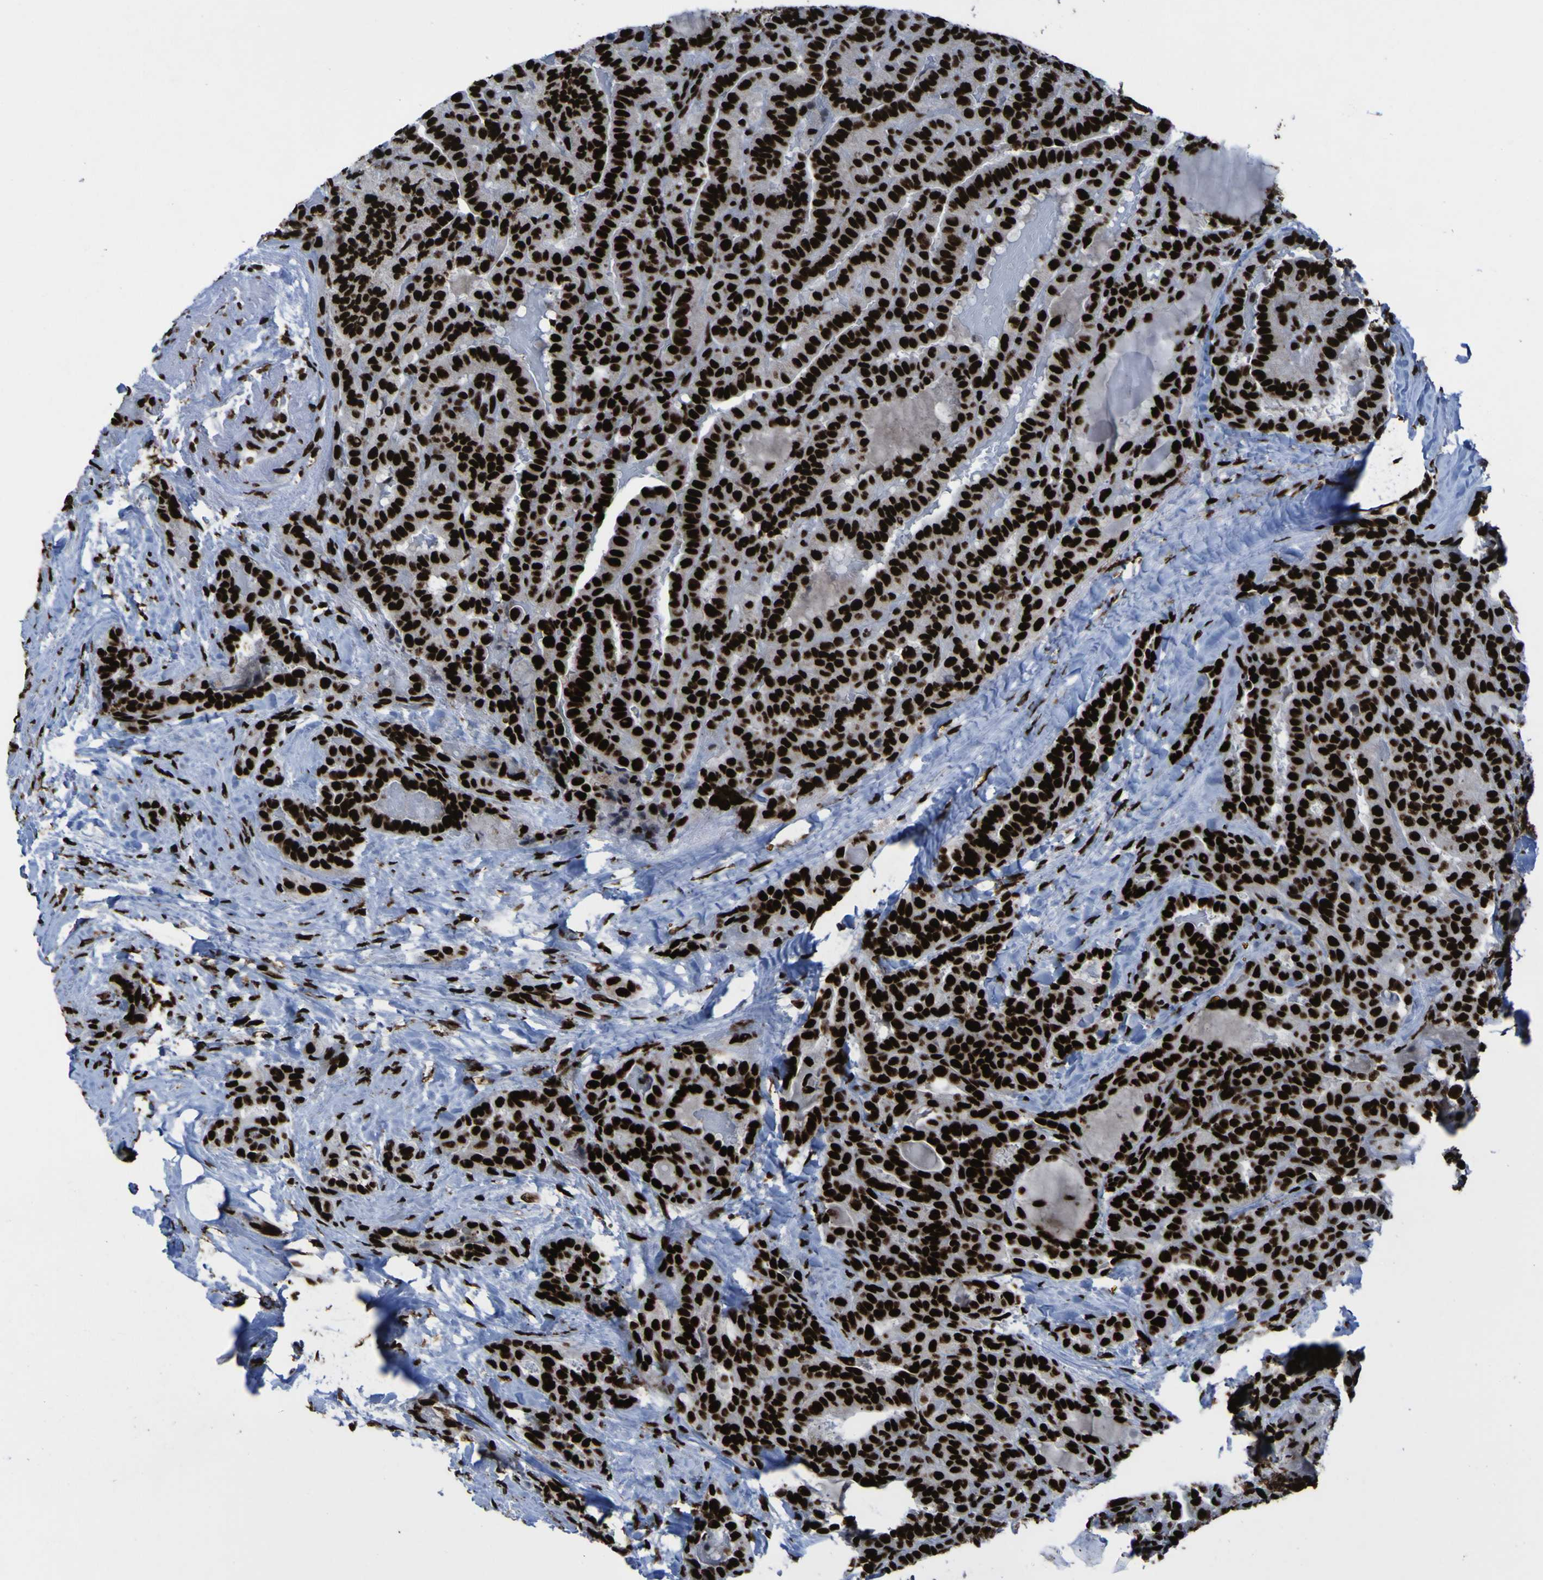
{"staining": {"intensity": "strong", "quantity": ">75%", "location": "nuclear"}, "tissue": "thyroid cancer", "cell_type": "Tumor cells", "image_type": "cancer", "snomed": [{"axis": "morphology", "description": "Papillary adenocarcinoma, NOS"}, {"axis": "topography", "description": "Thyroid gland"}], "caption": "Thyroid cancer (papillary adenocarcinoma) tissue exhibits strong nuclear expression in approximately >75% of tumor cells", "gene": "NPM1", "patient": {"sex": "male", "age": 77}}